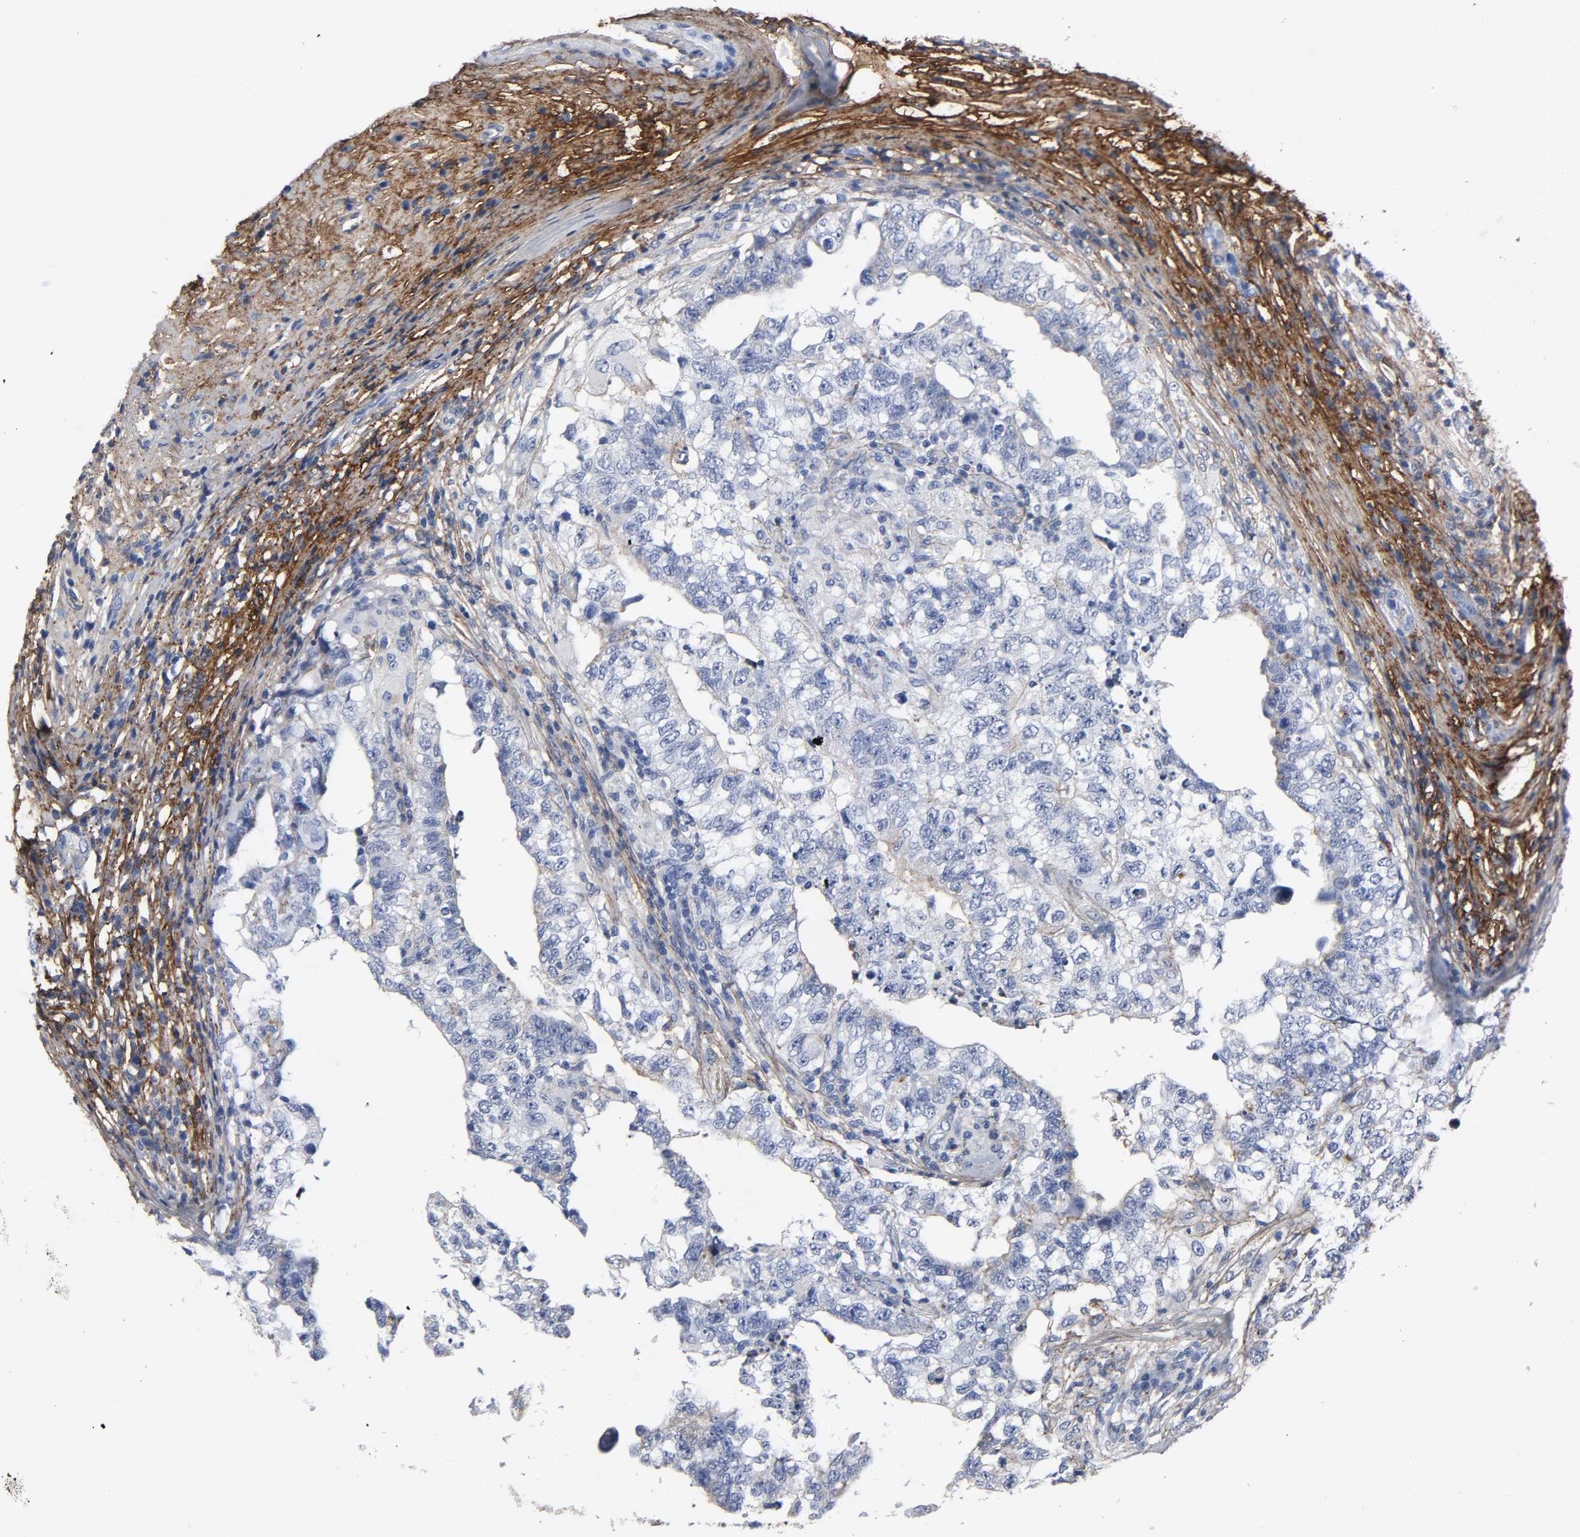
{"staining": {"intensity": "negative", "quantity": "none", "location": "none"}, "tissue": "testis cancer", "cell_type": "Tumor cells", "image_type": "cancer", "snomed": [{"axis": "morphology", "description": "Carcinoma, Embryonal, NOS"}, {"axis": "topography", "description": "Testis"}], "caption": "A high-resolution image shows IHC staining of embryonal carcinoma (testis), which demonstrates no significant expression in tumor cells.", "gene": "FBLN1", "patient": {"sex": "male", "age": 21}}